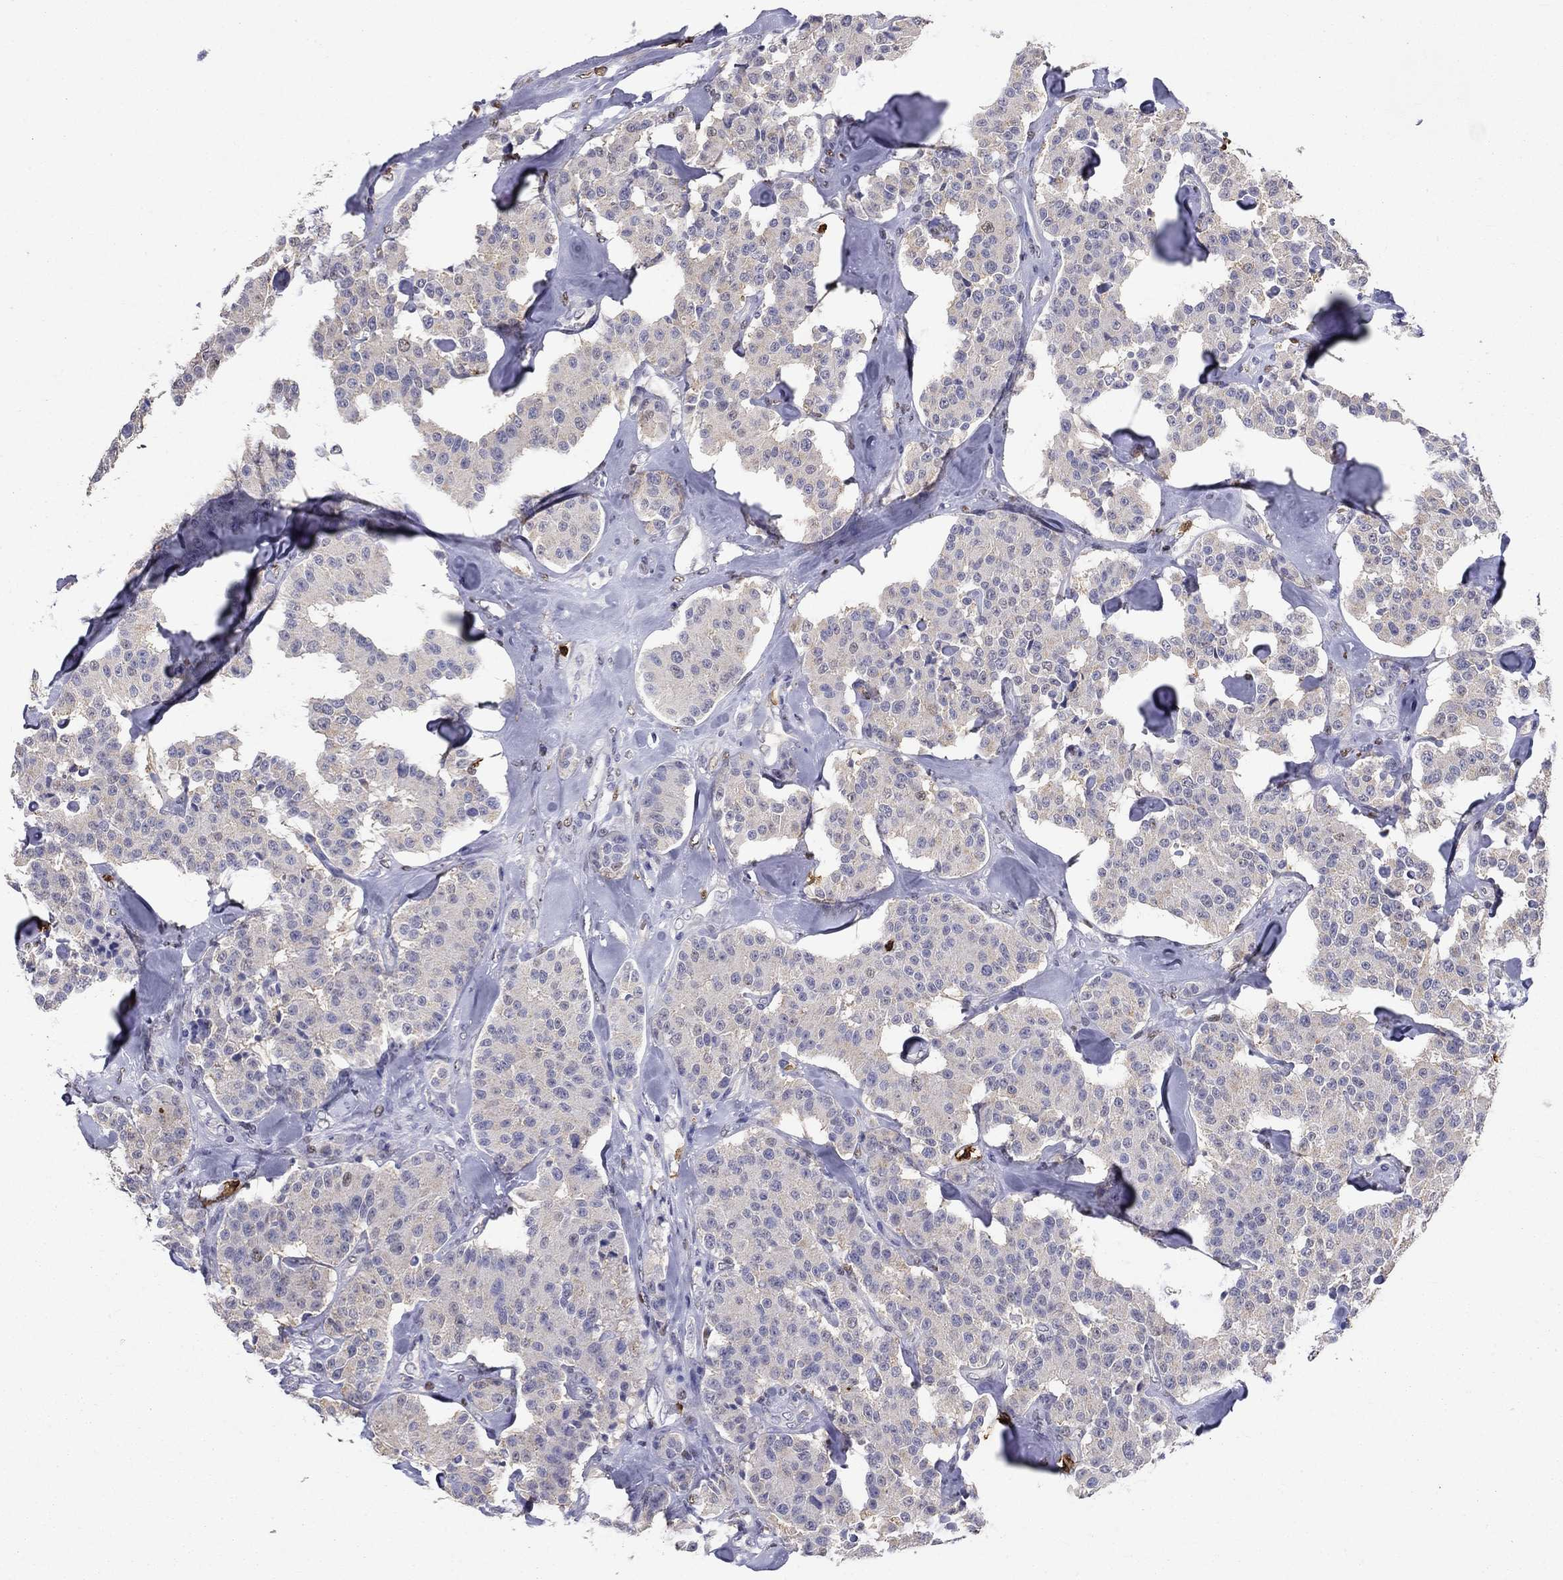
{"staining": {"intensity": "negative", "quantity": "none", "location": "none"}, "tissue": "carcinoid", "cell_type": "Tumor cells", "image_type": "cancer", "snomed": [{"axis": "morphology", "description": "Carcinoid, malignant, NOS"}, {"axis": "topography", "description": "Pancreas"}], "caption": "High power microscopy micrograph of an immunohistochemistry (IHC) photomicrograph of malignant carcinoid, revealing no significant staining in tumor cells. (DAB IHC visualized using brightfield microscopy, high magnification).", "gene": "IGSF8", "patient": {"sex": "male", "age": 41}}